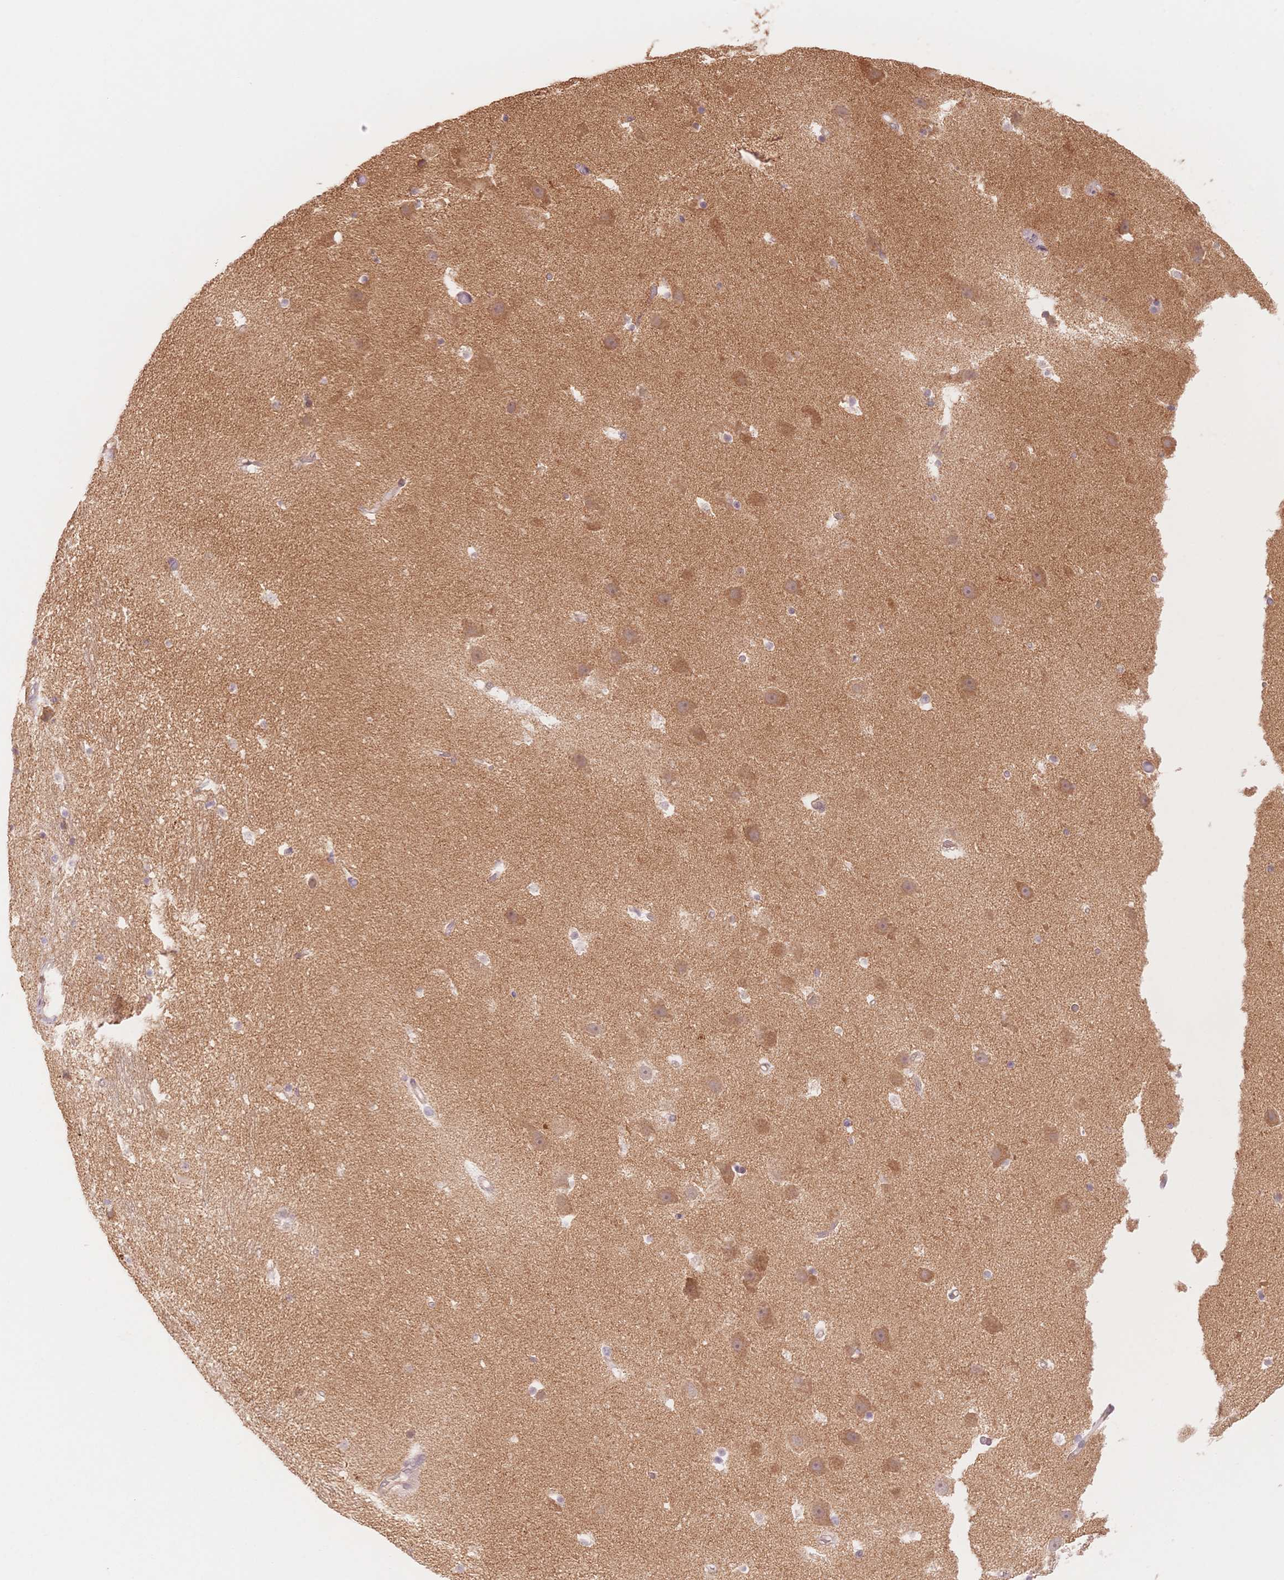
{"staining": {"intensity": "moderate", "quantity": "<25%", "location": "cytoplasmic/membranous"}, "tissue": "hippocampus", "cell_type": "Glial cells", "image_type": "normal", "snomed": [{"axis": "morphology", "description": "Normal tissue, NOS"}, {"axis": "topography", "description": "Hippocampus"}], "caption": "A low amount of moderate cytoplasmic/membranous positivity is present in approximately <25% of glial cells in benign hippocampus.", "gene": "STK39", "patient": {"sex": "male", "age": 26}}